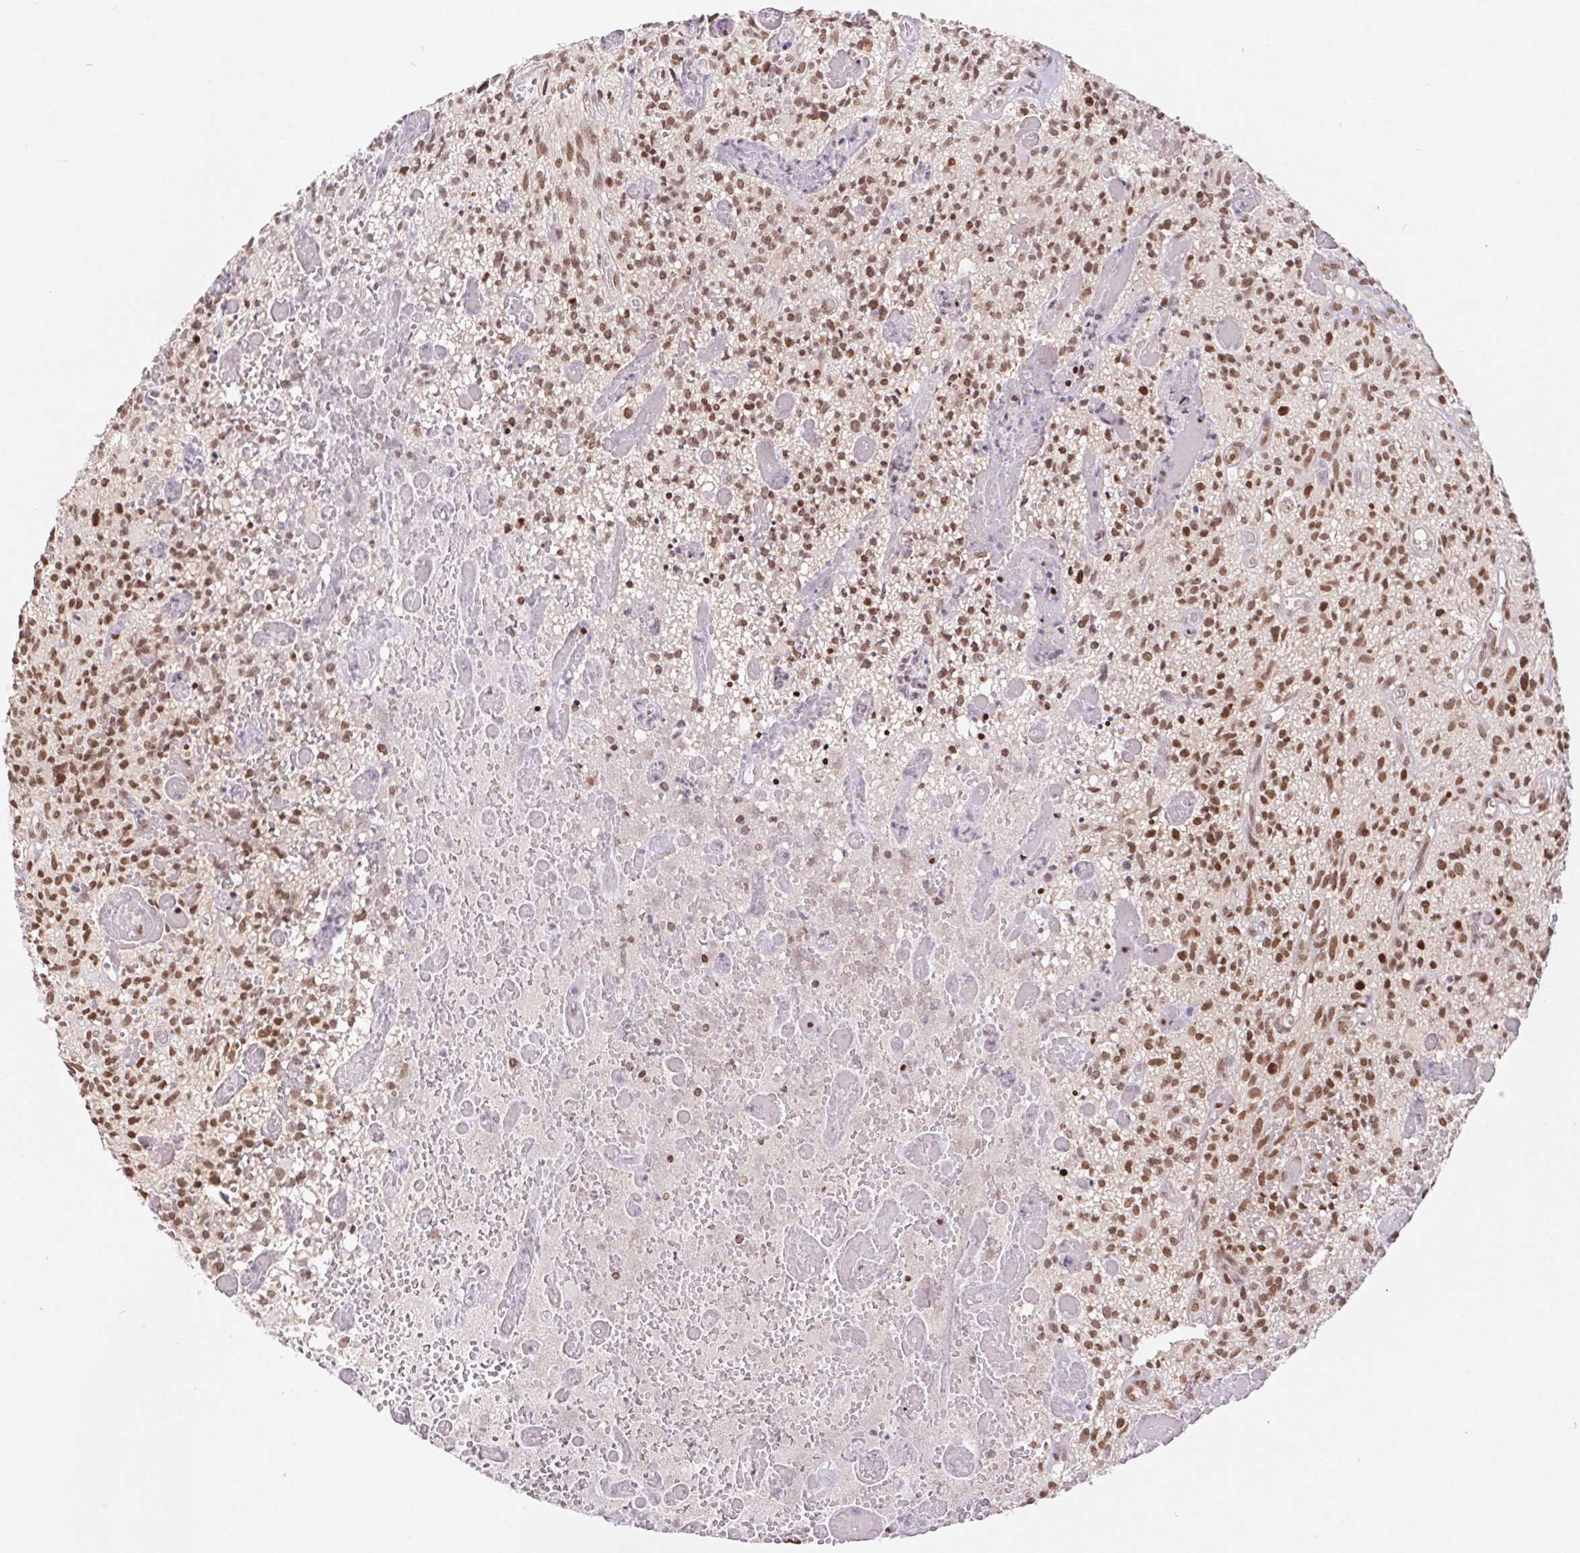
{"staining": {"intensity": "moderate", "quantity": ">75%", "location": "nuclear"}, "tissue": "glioma", "cell_type": "Tumor cells", "image_type": "cancer", "snomed": [{"axis": "morphology", "description": "Glioma, malignant, High grade"}, {"axis": "topography", "description": "Brain"}], "caption": "High-grade glioma (malignant) tissue shows moderate nuclear positivity in approximately >75% of tumor cells, visualized by immunohistochemistry. (DAB IHC, brown staining for protein, blue staining for nuclei).", "gene": "POLD3", "patient": {"sex": "male", "age": 75}}